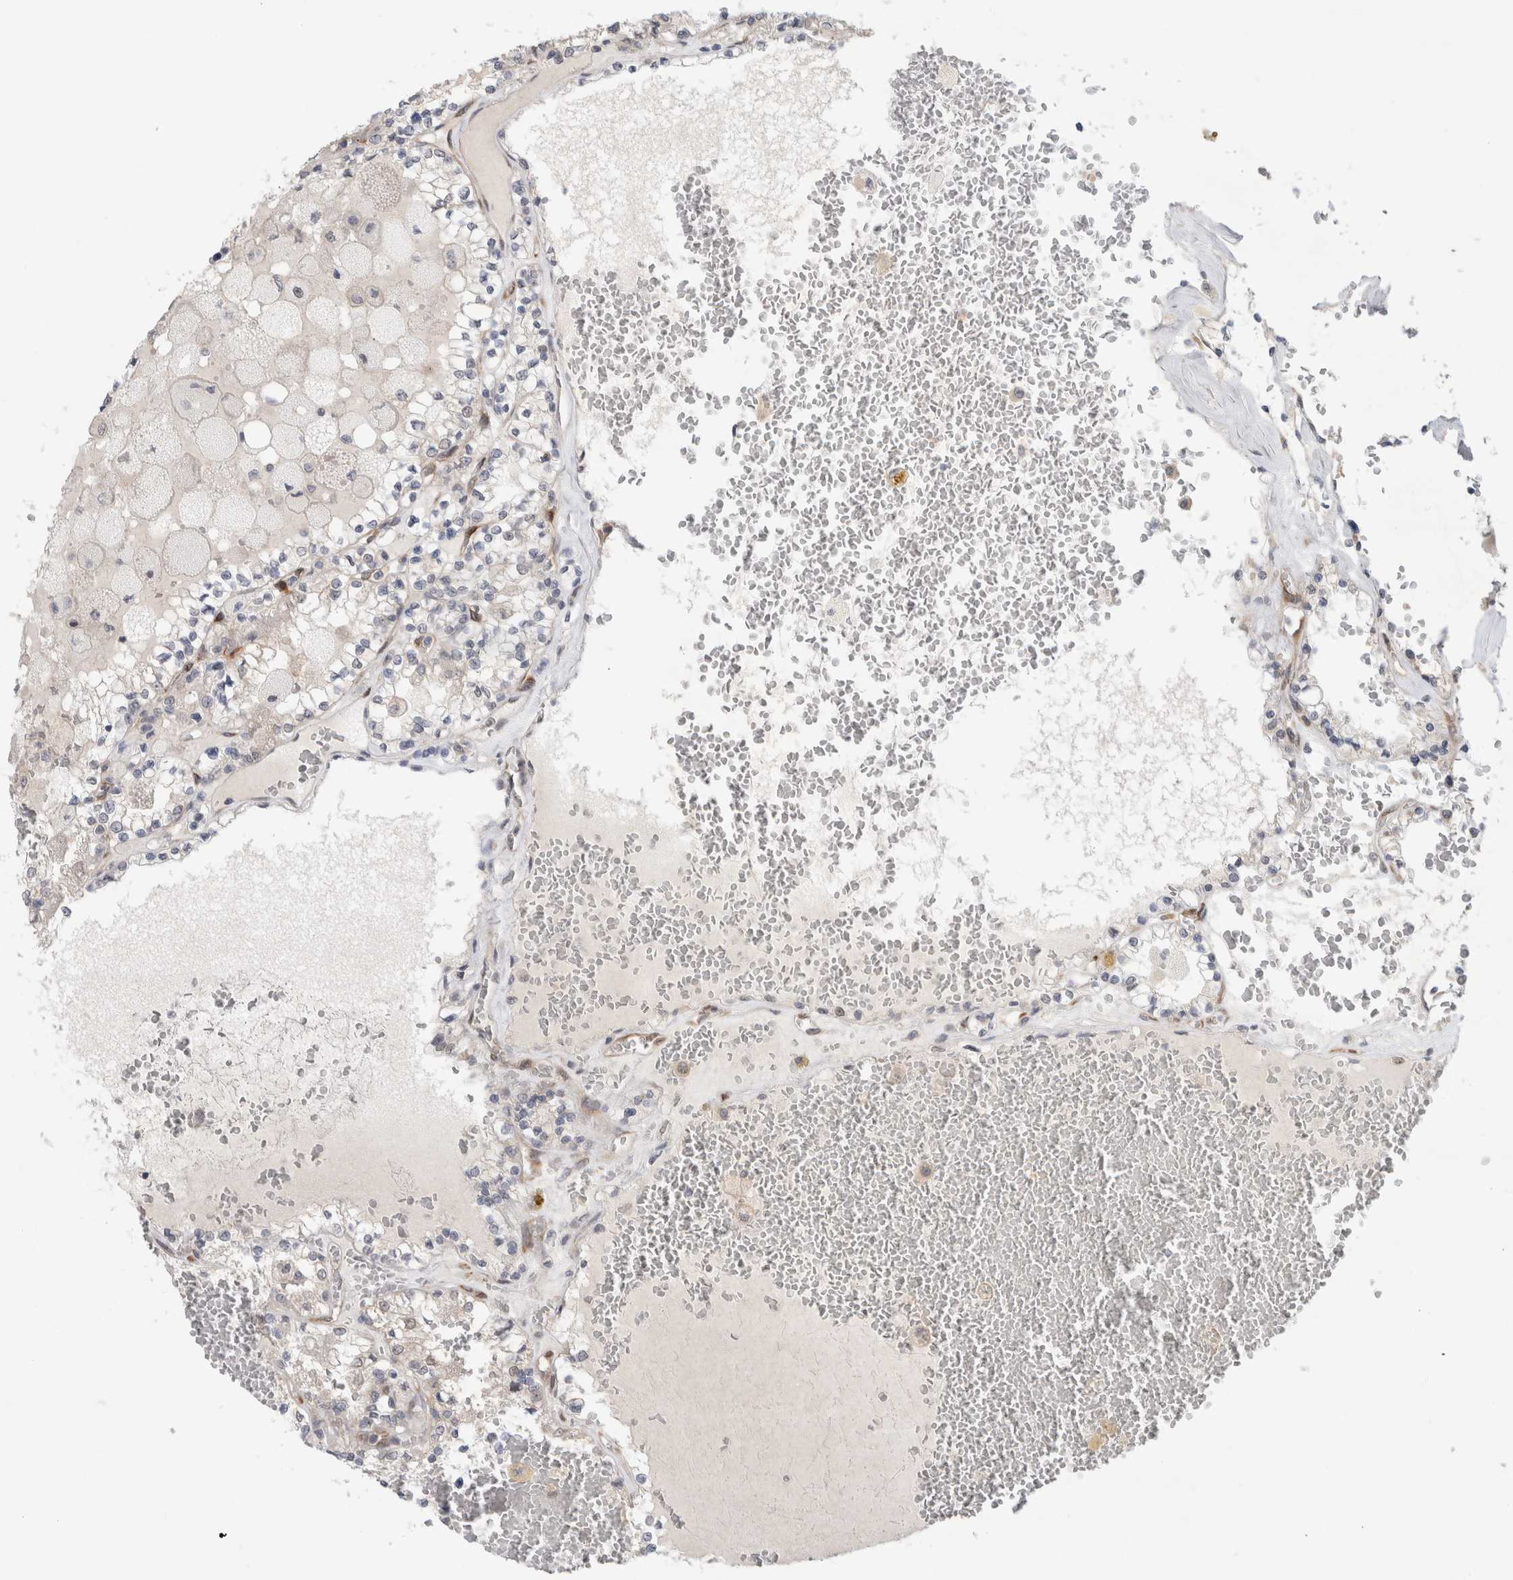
{"staining": {"intensity": "negative", "quantity": "none", "location": "none"}, "tissue": "renal cancer", "cell_type": "Tumor cells", "image_type": "cancer", "snomed": [{"axis": "morphology", "description": "Adenocarcinoma, NOS"}, {"axis": "topography", "description": "Kidney"}], "caption": "Image shows no protein expression in tumor cells of adenocarcinoma (renal) tissue.", "gene": "EIF4G3", "patient": {"sex": "female", "age": 56}}